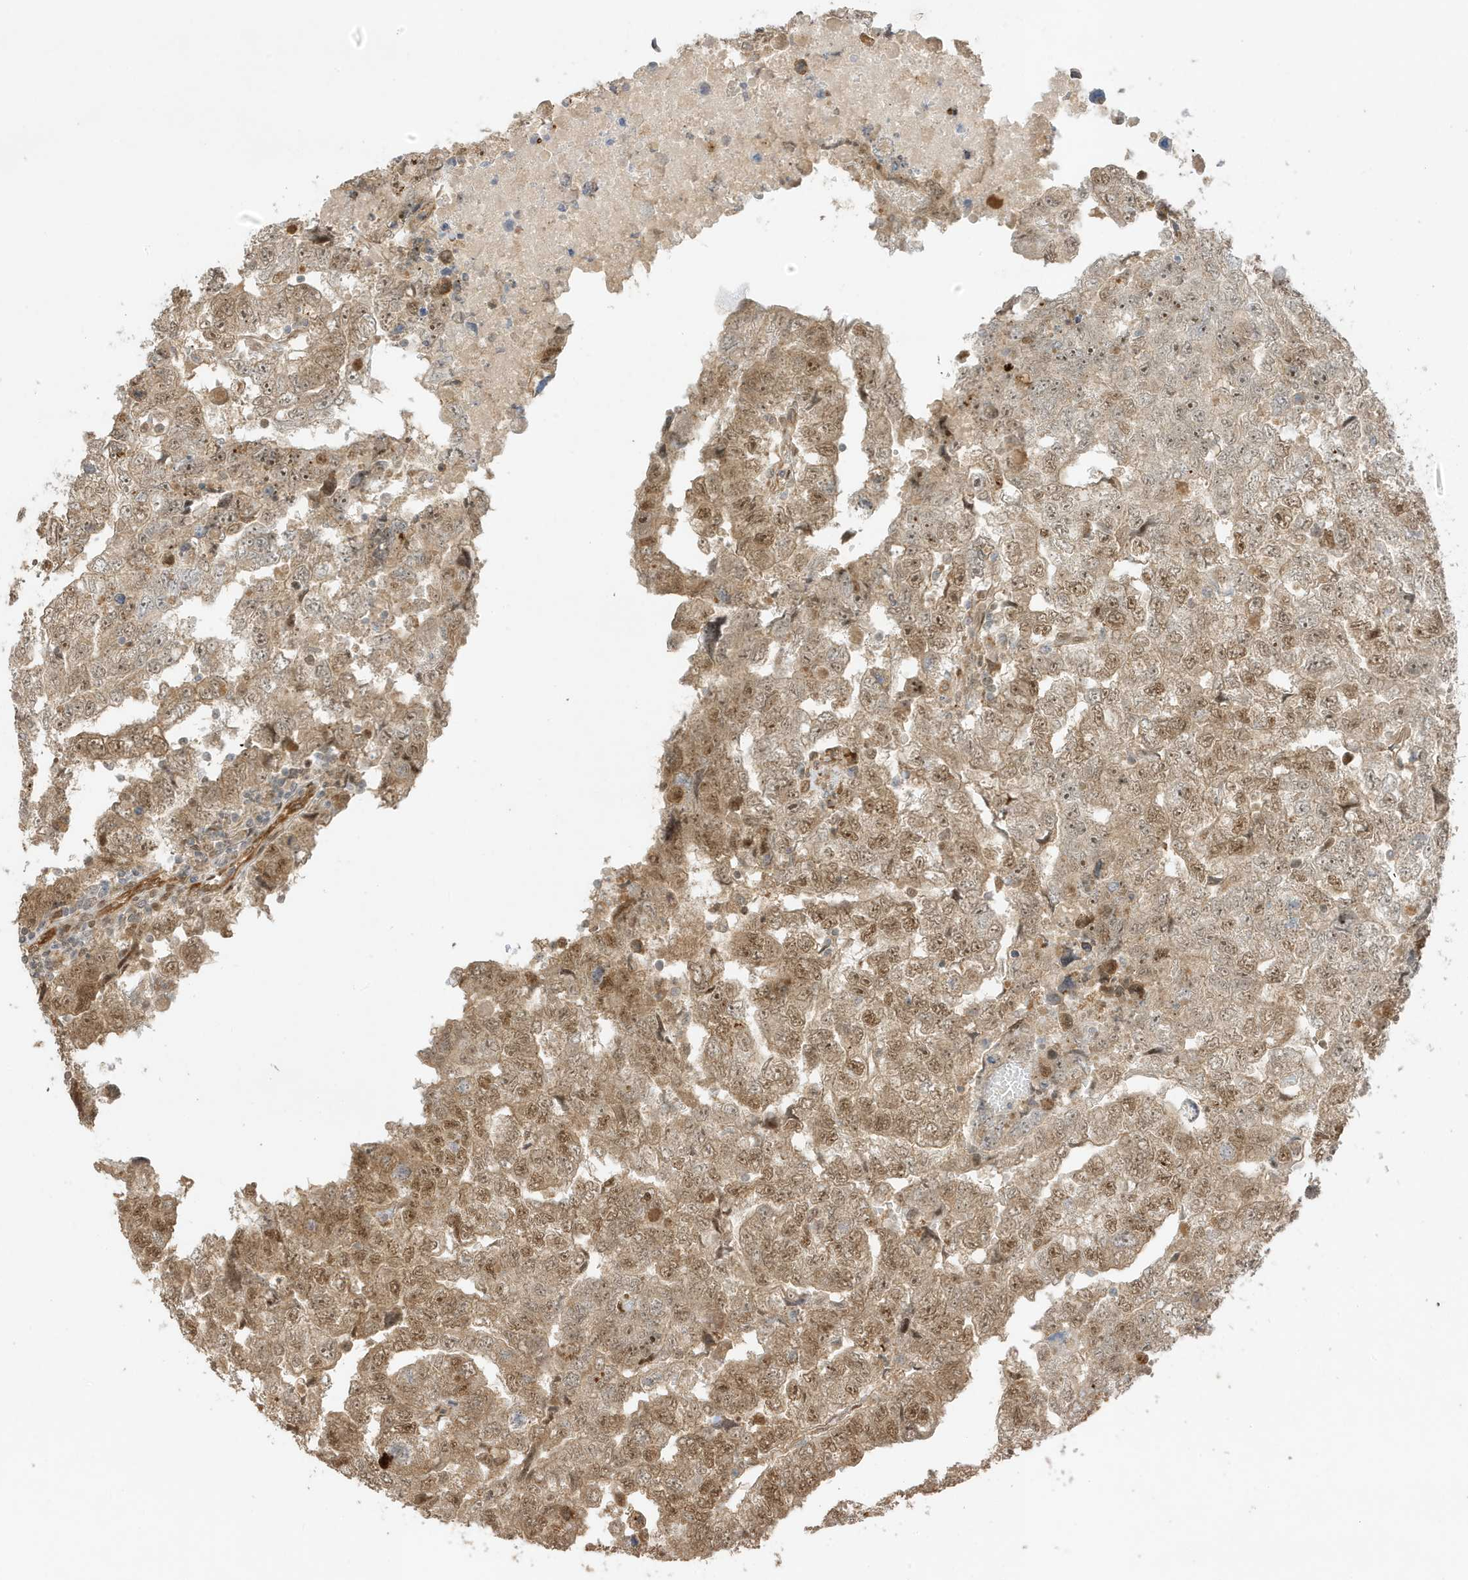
{"staining": {"intensity": "moderate", "quantity": ">75%", "location": "cytoplasmic/membranous,nuclear"}, "tissue": "testis cancer", "cell_type": "Tumor cells", "image_type": "cancer", "snomed": [{"axis": "morphology", "description": "Carcinoma, Embryonal, NOS"}, {"axis": "topography", "description": "Testis"}], "caption": "The histopathology image exhibits immunohistochemical staining of testis cancer. There is moderate cytoplasmic/membranous and nuclear staining is appreciated in about >75% of tumor cells.", "gene": "ZBTB41", "patient": {"sex": "male", "age": 36}}